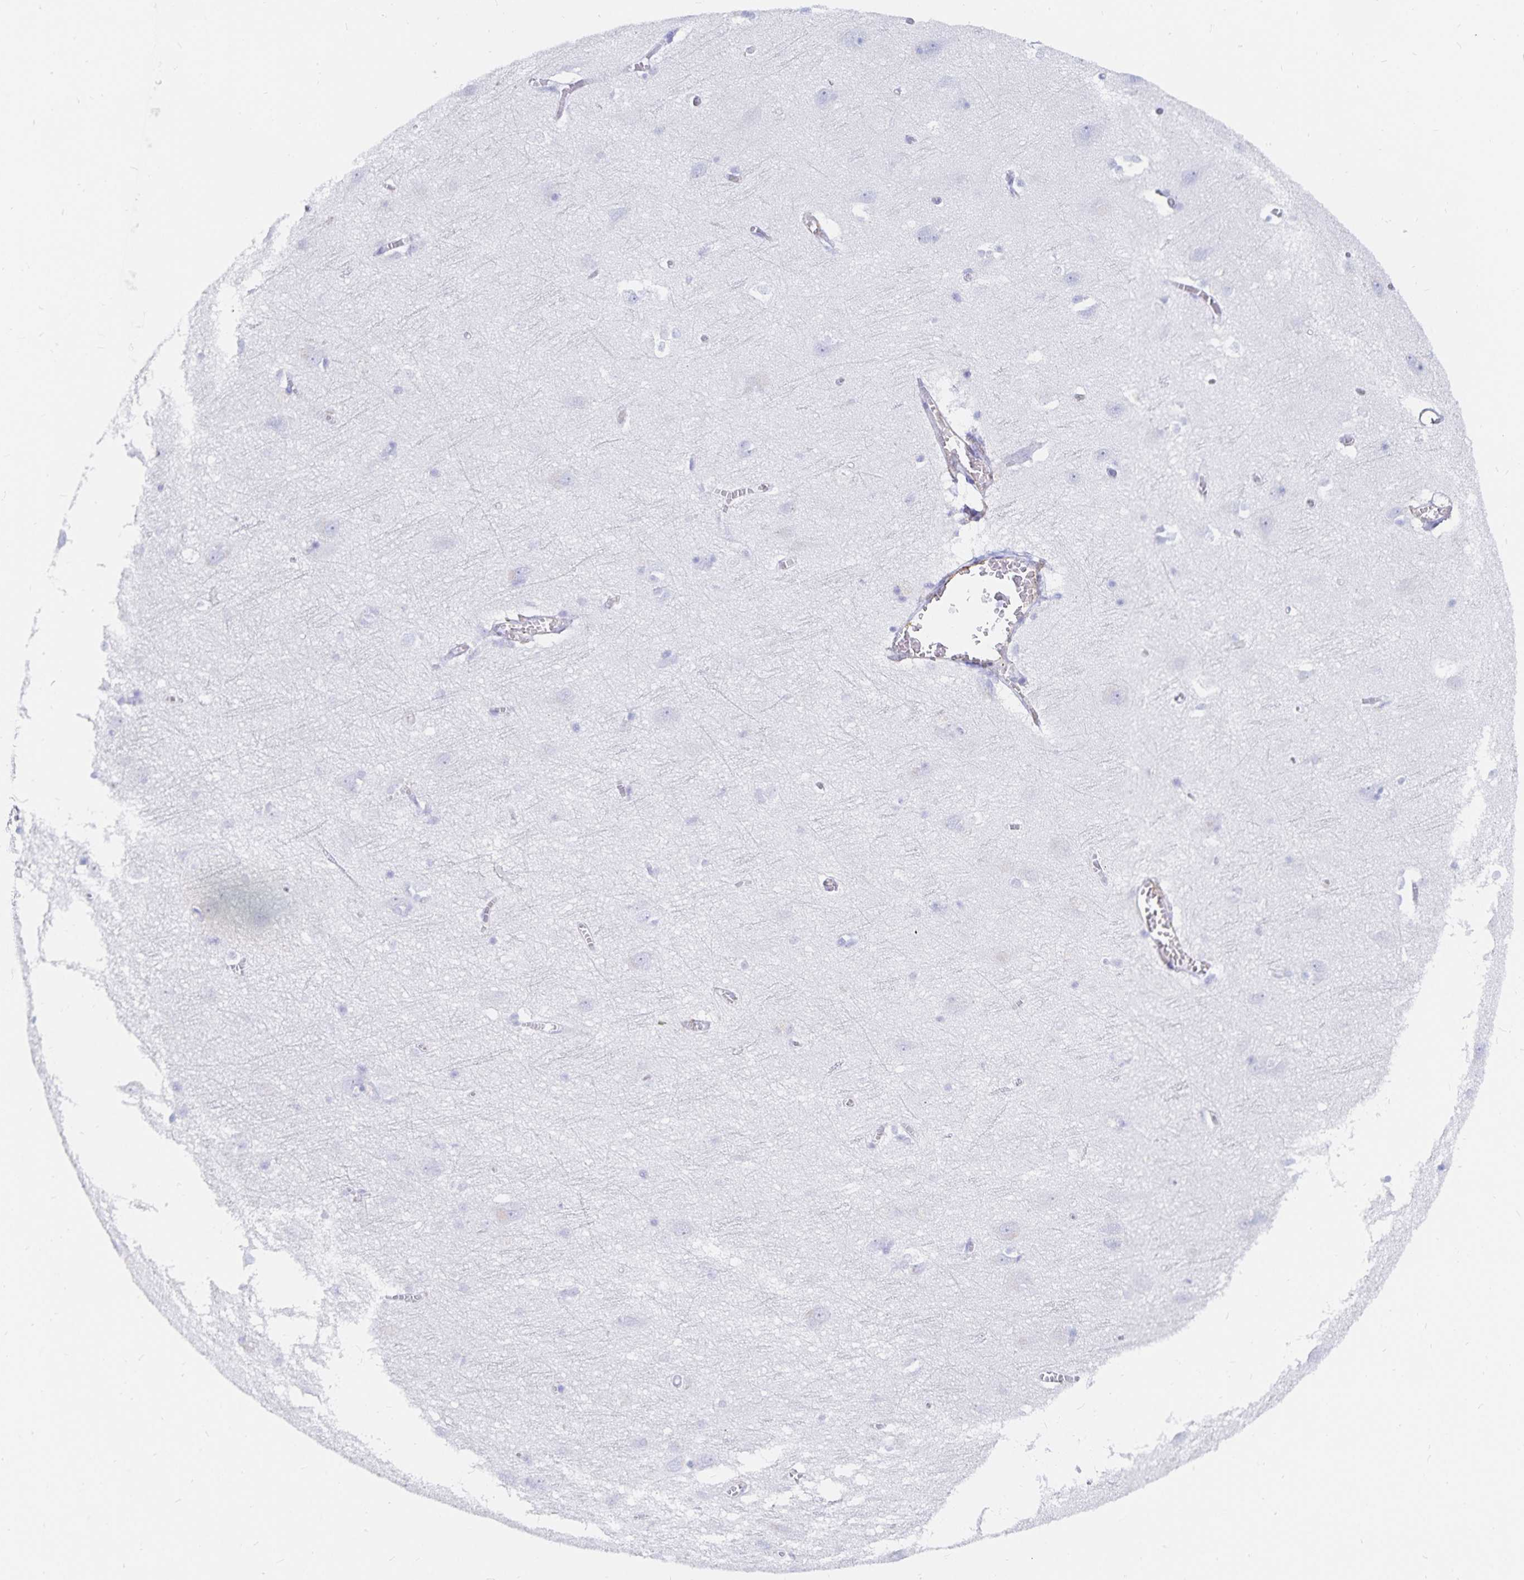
{"staining": {"intensity": "negative", "quantity": "none", "location": "none"}, "tissue": "cerebral cortex", "cell_type": "Endothelial cells", "image_type": "normal", "snomed": [{"axis": "morphology", "description": "Normal tissue, NOS"}, {"axis": "topography", "description": "Cerebral cortex"}], "caption": "High power microscopy micrograph of an immunohistochemistry (IHC) micrograph of unremarkable cerebral cortex, revealing no significant expression in endothelial cells.", "gene": "INSL5", "patient": {"sex": "male", "age": 70}}